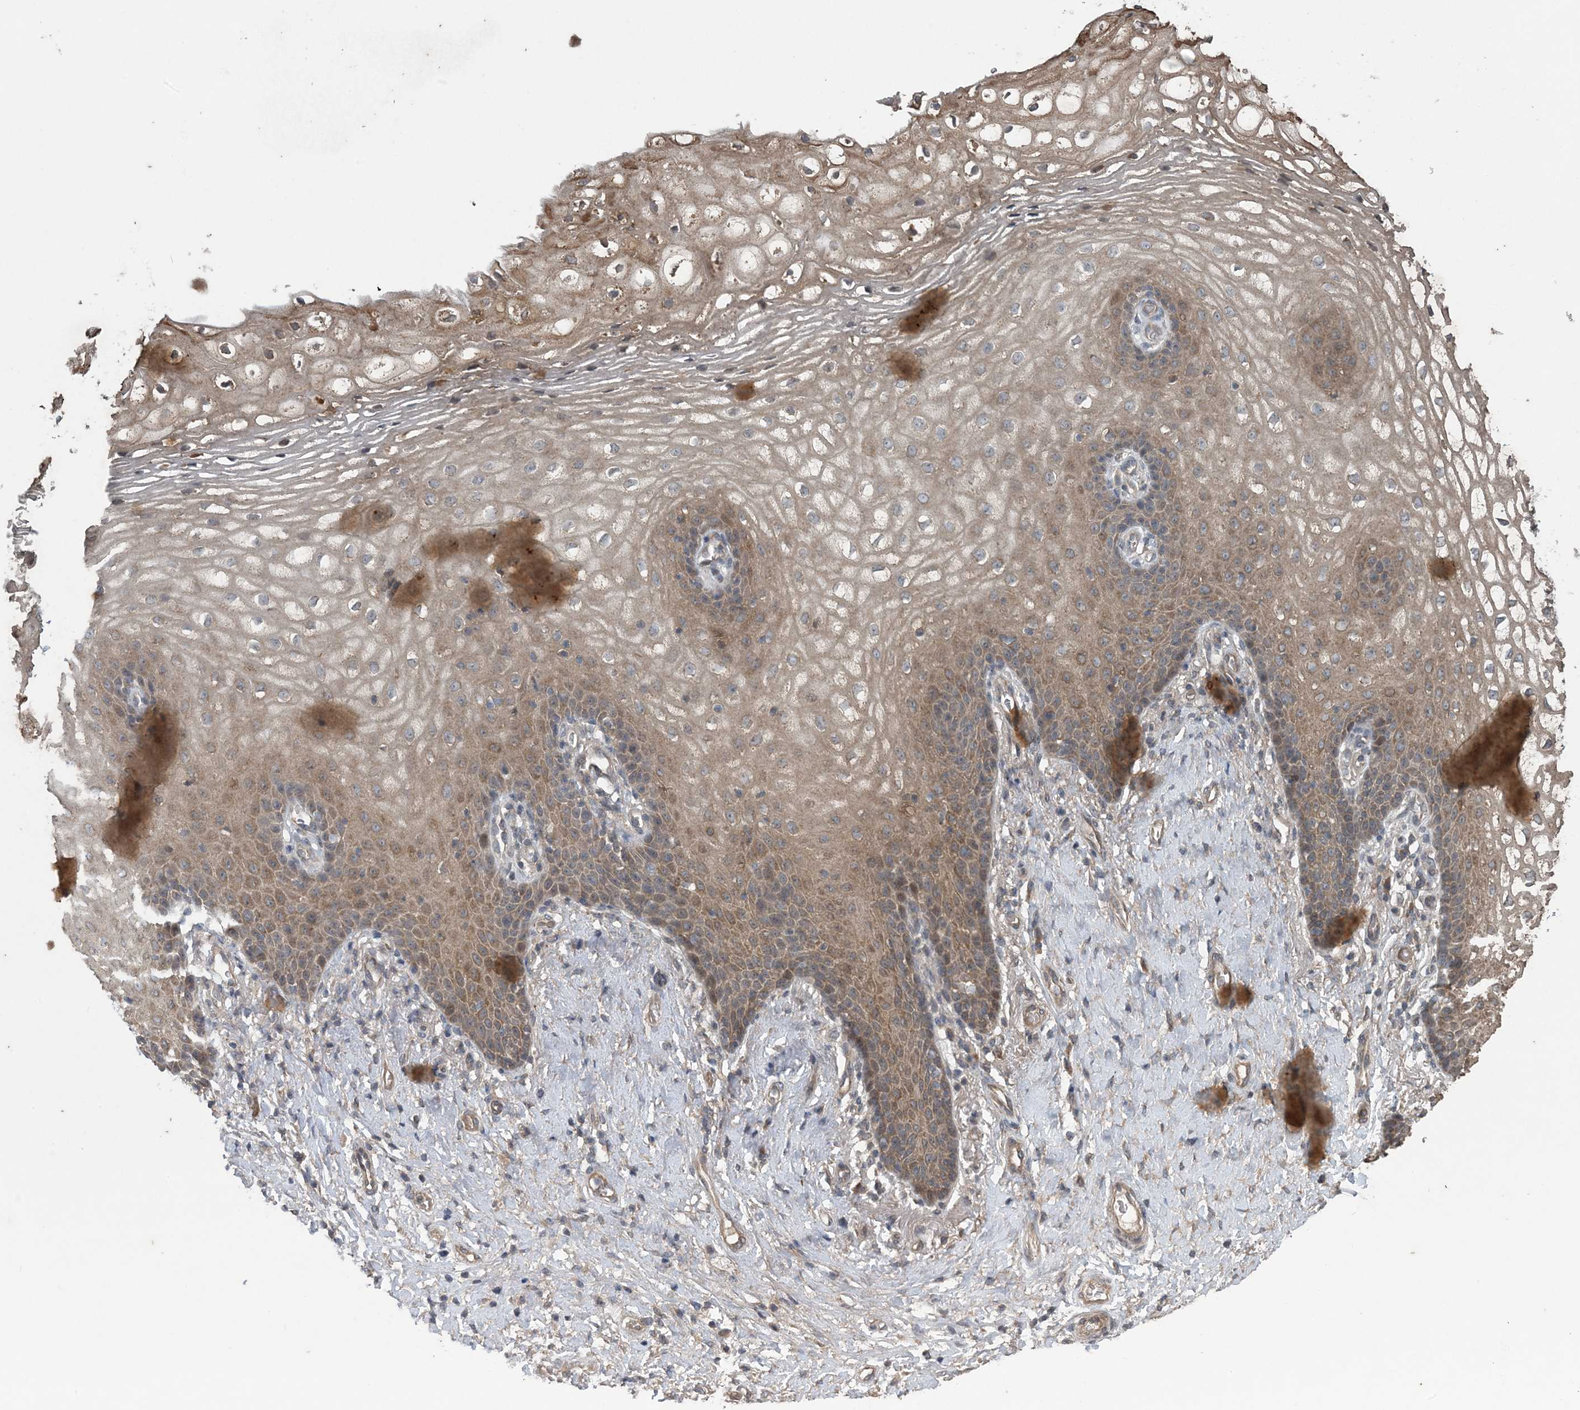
{"staining": {"intensity": "moderate", "quantity": "25%-75%", "location": "cytoplasmic/membranous"}, "tissue": "vagina", "cell_type": "Squamous epithelial cells", "image_type": "normal", "snomed": [{"axis": "morphology", "description": "Normal tissue, NOS"}, {"axis": "topography", "description": "Vagina"}], "caption": "The histopathology image displays immunohistochemical staining of unremarkable vagina. There is moderate cytoplasmic/membranous positivity is appreciated in approximately 25%-75% of squamous epithelial cells.", "gene": "MYO9B", "patient": {"sex": "female", "age": 60}}